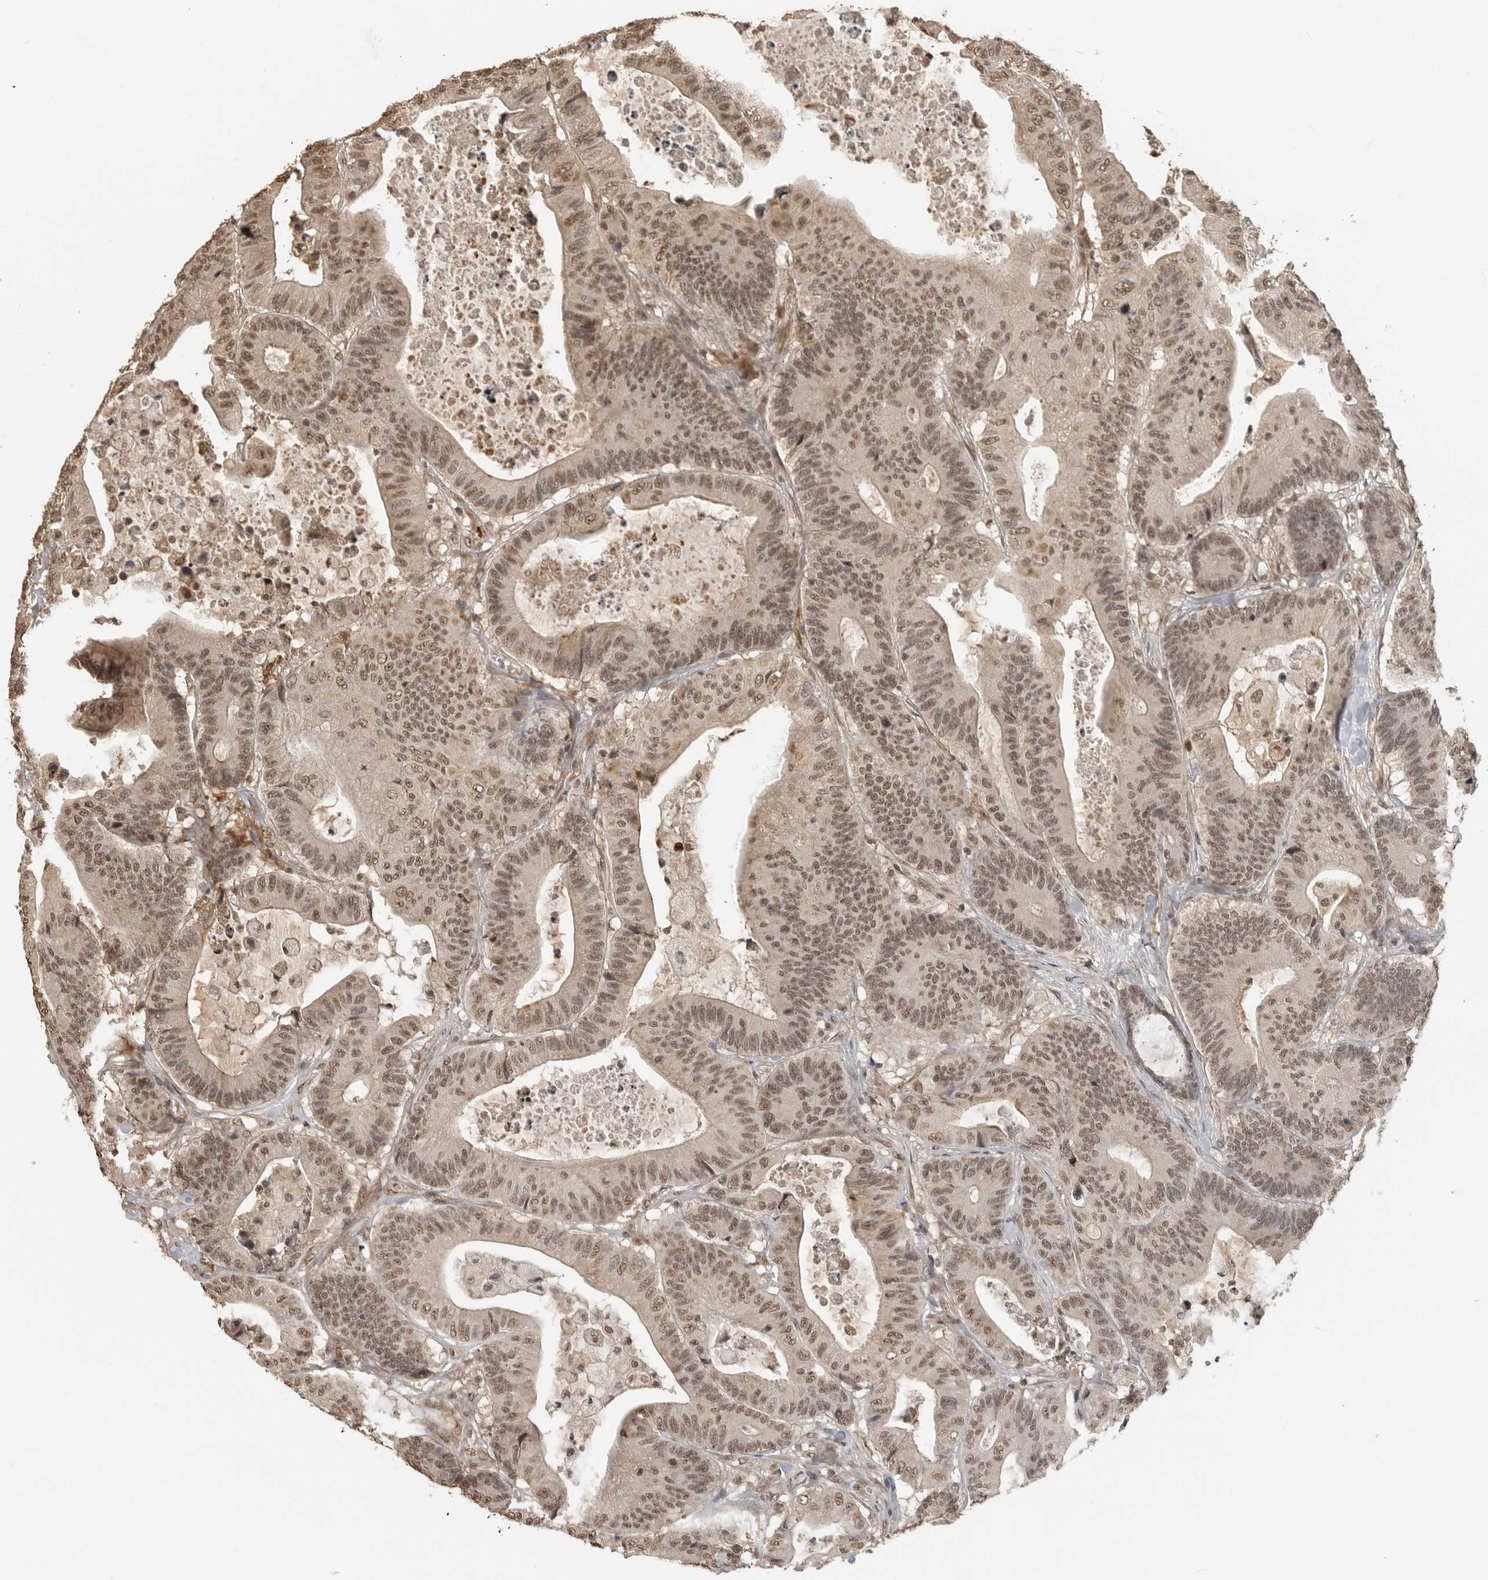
{"staining": {"intensity": "moderate", "quantity": ">75%", "location": "nuclear"}, "tissue": "colorectal cancer", "cell_type": "Tumor cells", "image_type": "cancer", "snomed": [{"axis": "morphology", "description": "Adenocarcinoma, NOS"}, {"axis": "topography", "description": "Colon"}], "caption": "This is a micrograph of immunohistochemistry staining of colorectal cancer (adenocarcinoma), which shows moderate positivity in the nuclear of tumor cells.", "gene": "CLOCK", "patient": {"sex": "female", "age": 84}}